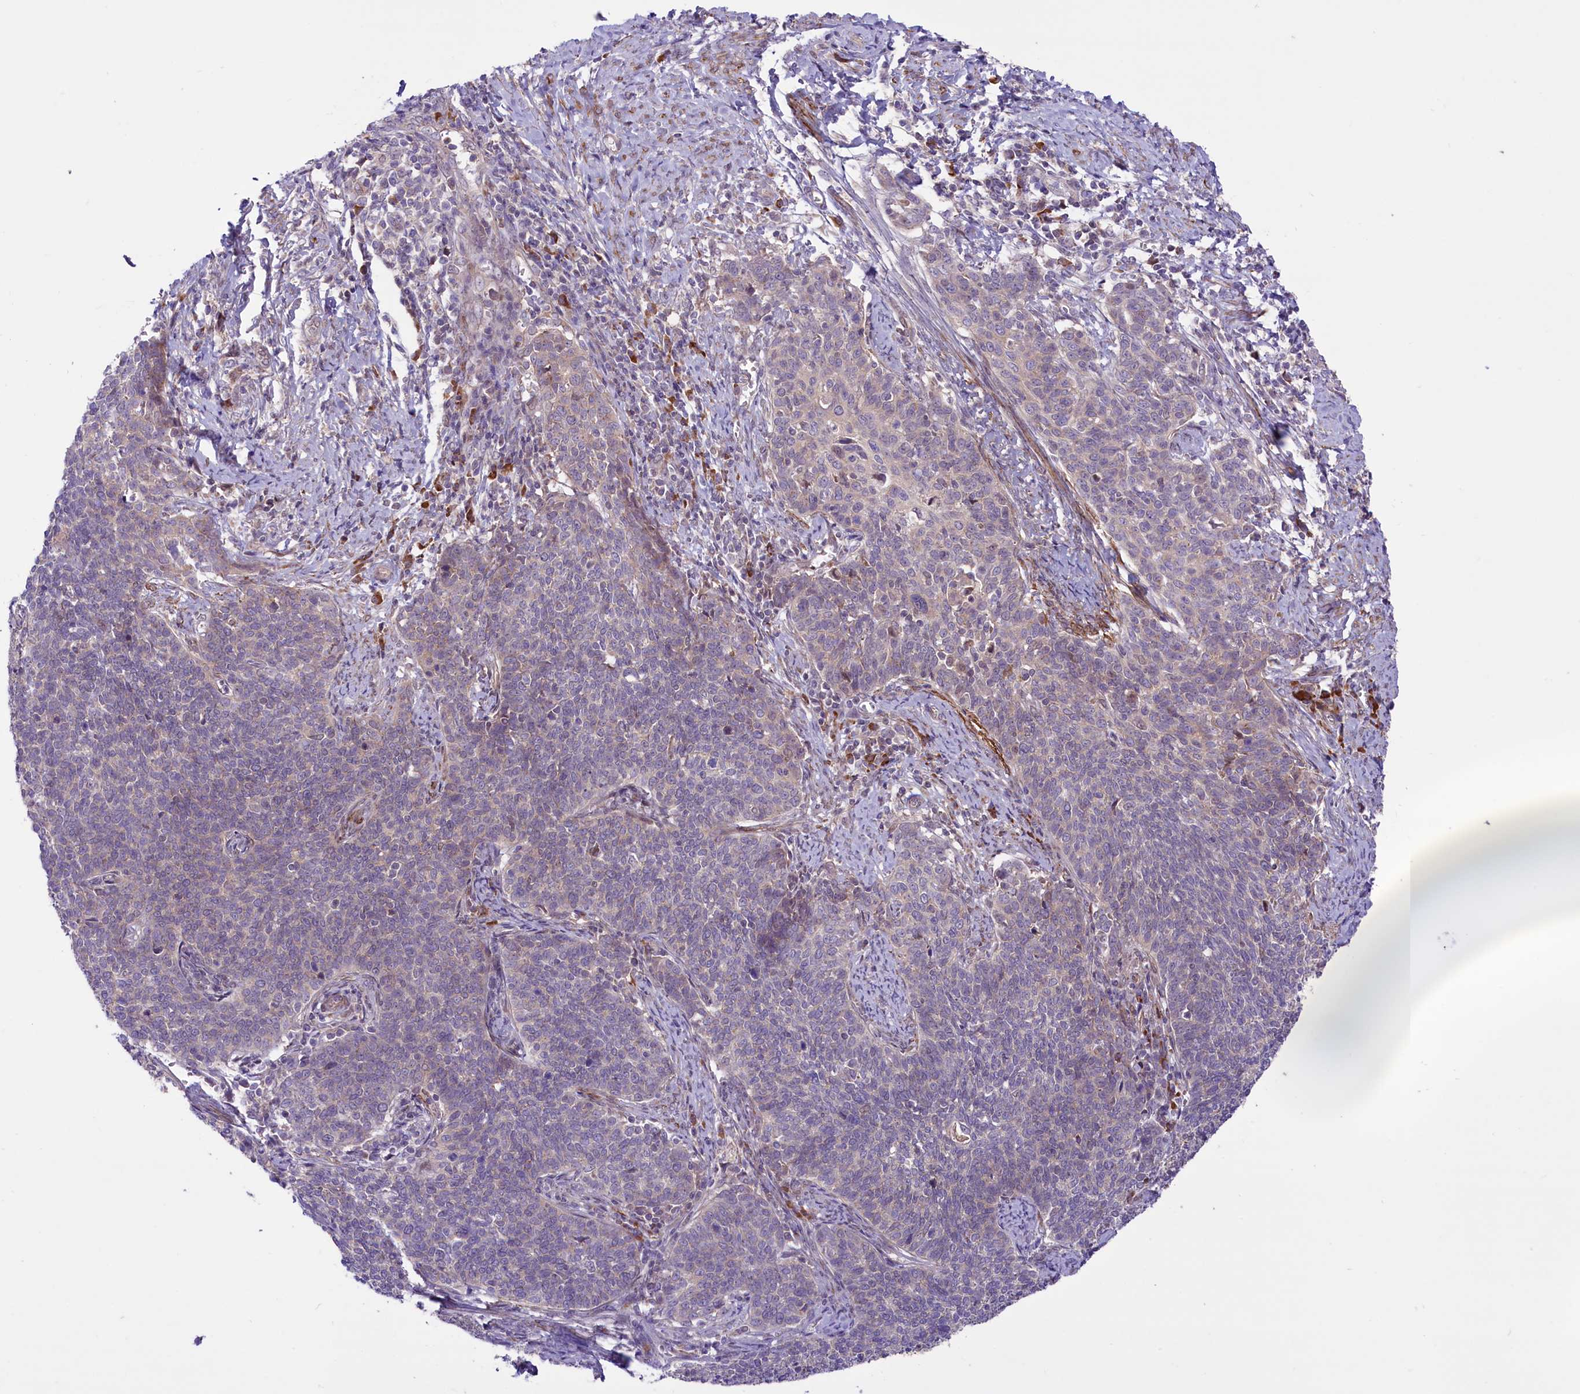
{"staining": {"intensity": "weak", "quantity": "25%-75%", "location": "cytoplasmic/membranous"}, "tissue": "cervical cancer", "cell_type": "Tumor cells", "image_type": "cancer", "snomed": [{"axis": "morphology", "description": "Squamous cell carcinoma, NOS"}, {"axis": "topography", "description": "Cervix"}], "caption": "DAB immunohistochemical staining of cervical cancer (squamous cell carcinoma) exhibits weak cytoplasmic/membranous protein staining in approximately 25%-75% of tumor cells.", "gene": "HDAC5", "patient": {"sex": "female", "age": 39}}